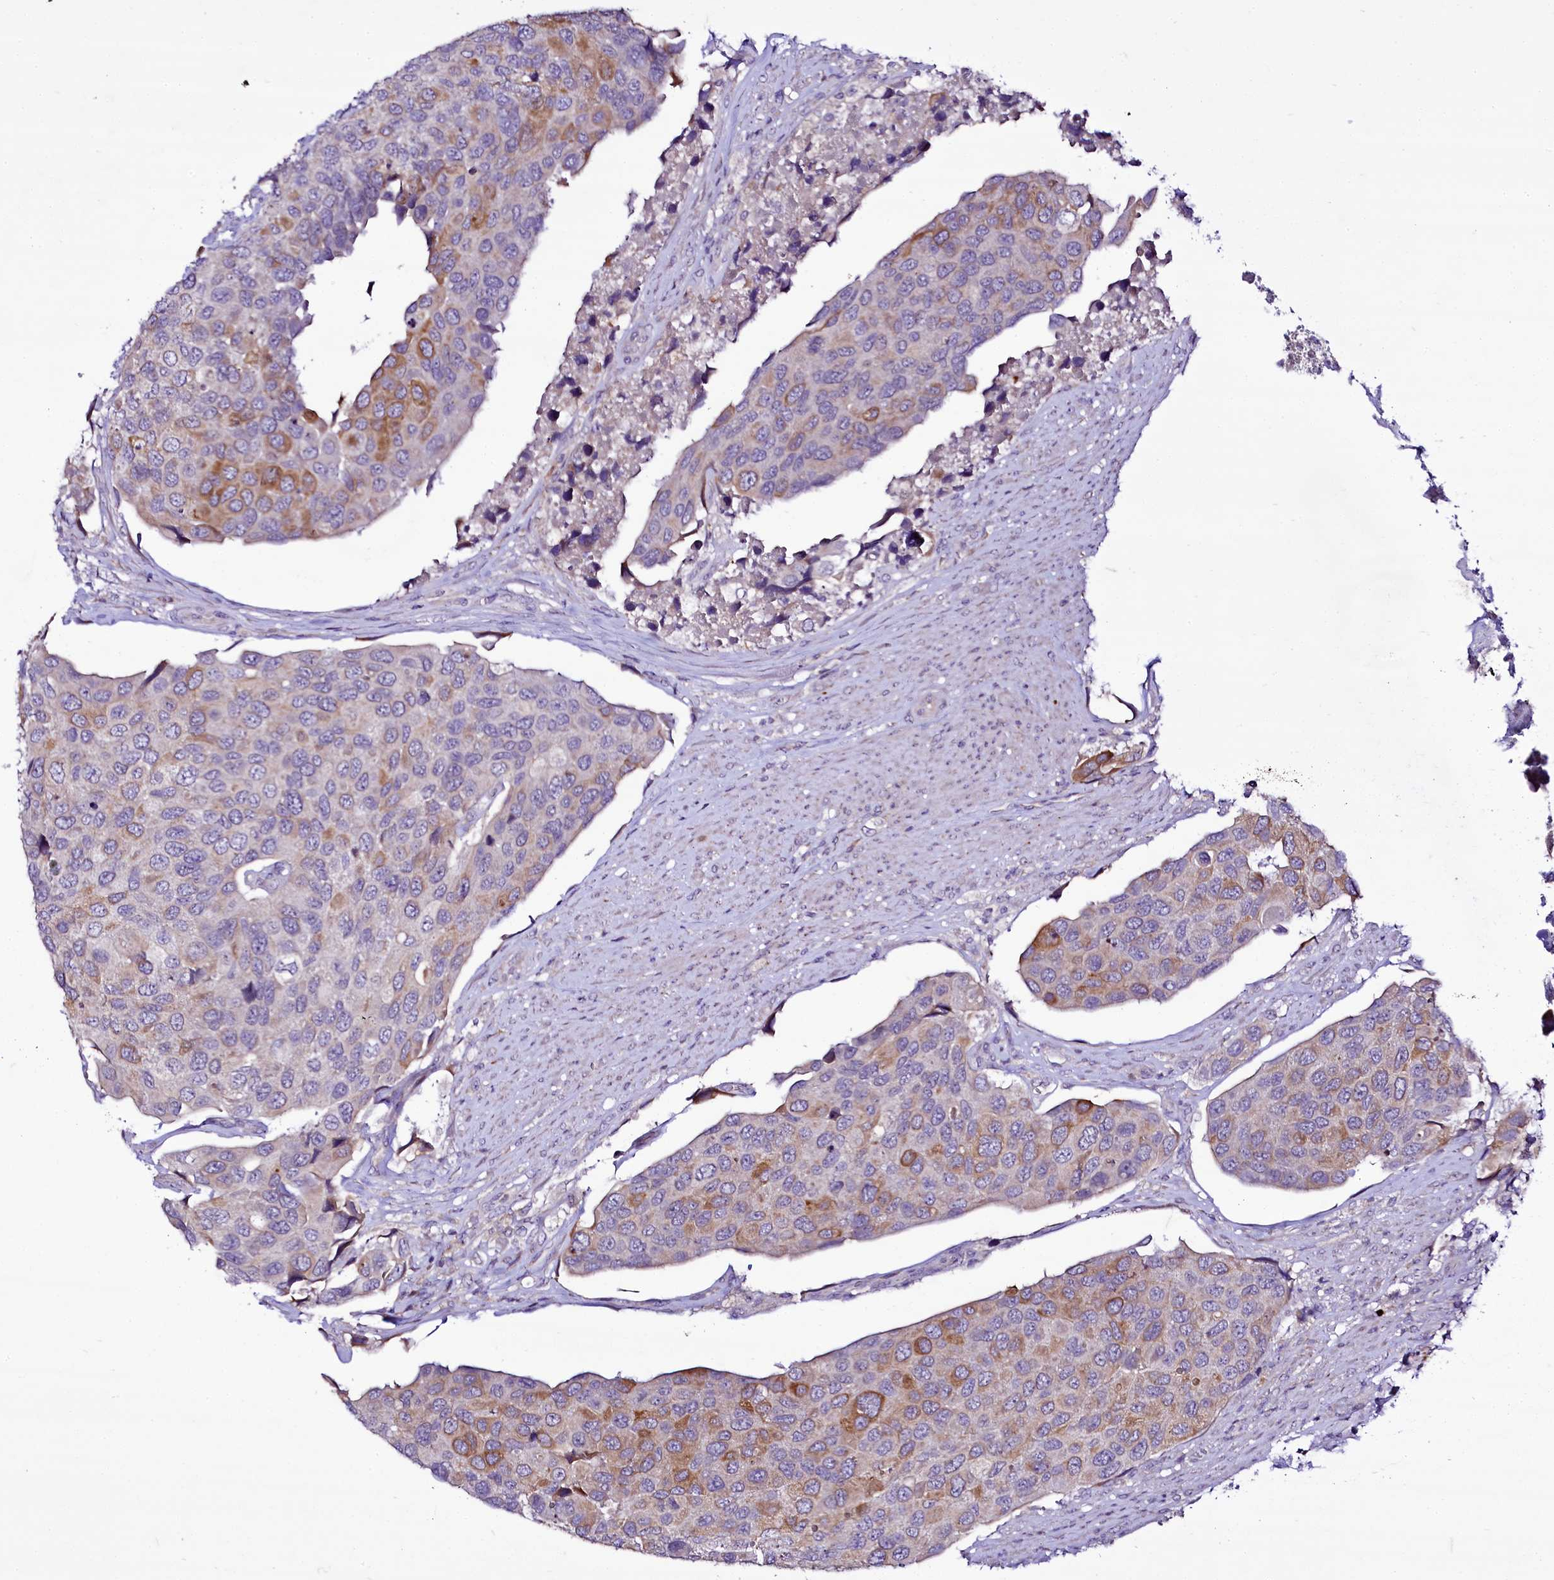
{"staining": {"intensity": "moderate", "quantity": "<25%", "location": "cytoplasmic/membranous"}, "tissue": "urothelial cancer", "cell_type": "Tumor cells", "image_type": "cancer", "snomed": [{"axis": "morphology", "description": "Urothelial carcinoma, High grade"}, {"axis": "topography", "description": "Urinary bladder"}], "caption": "Protein staining displays moderate cytoplasmic/membranous expression in about <25% of tumor cells in high-grade urothelial carcinoma.", "gene": "ZC3H12C", "patient": {"sex": "male", "age": 74}}